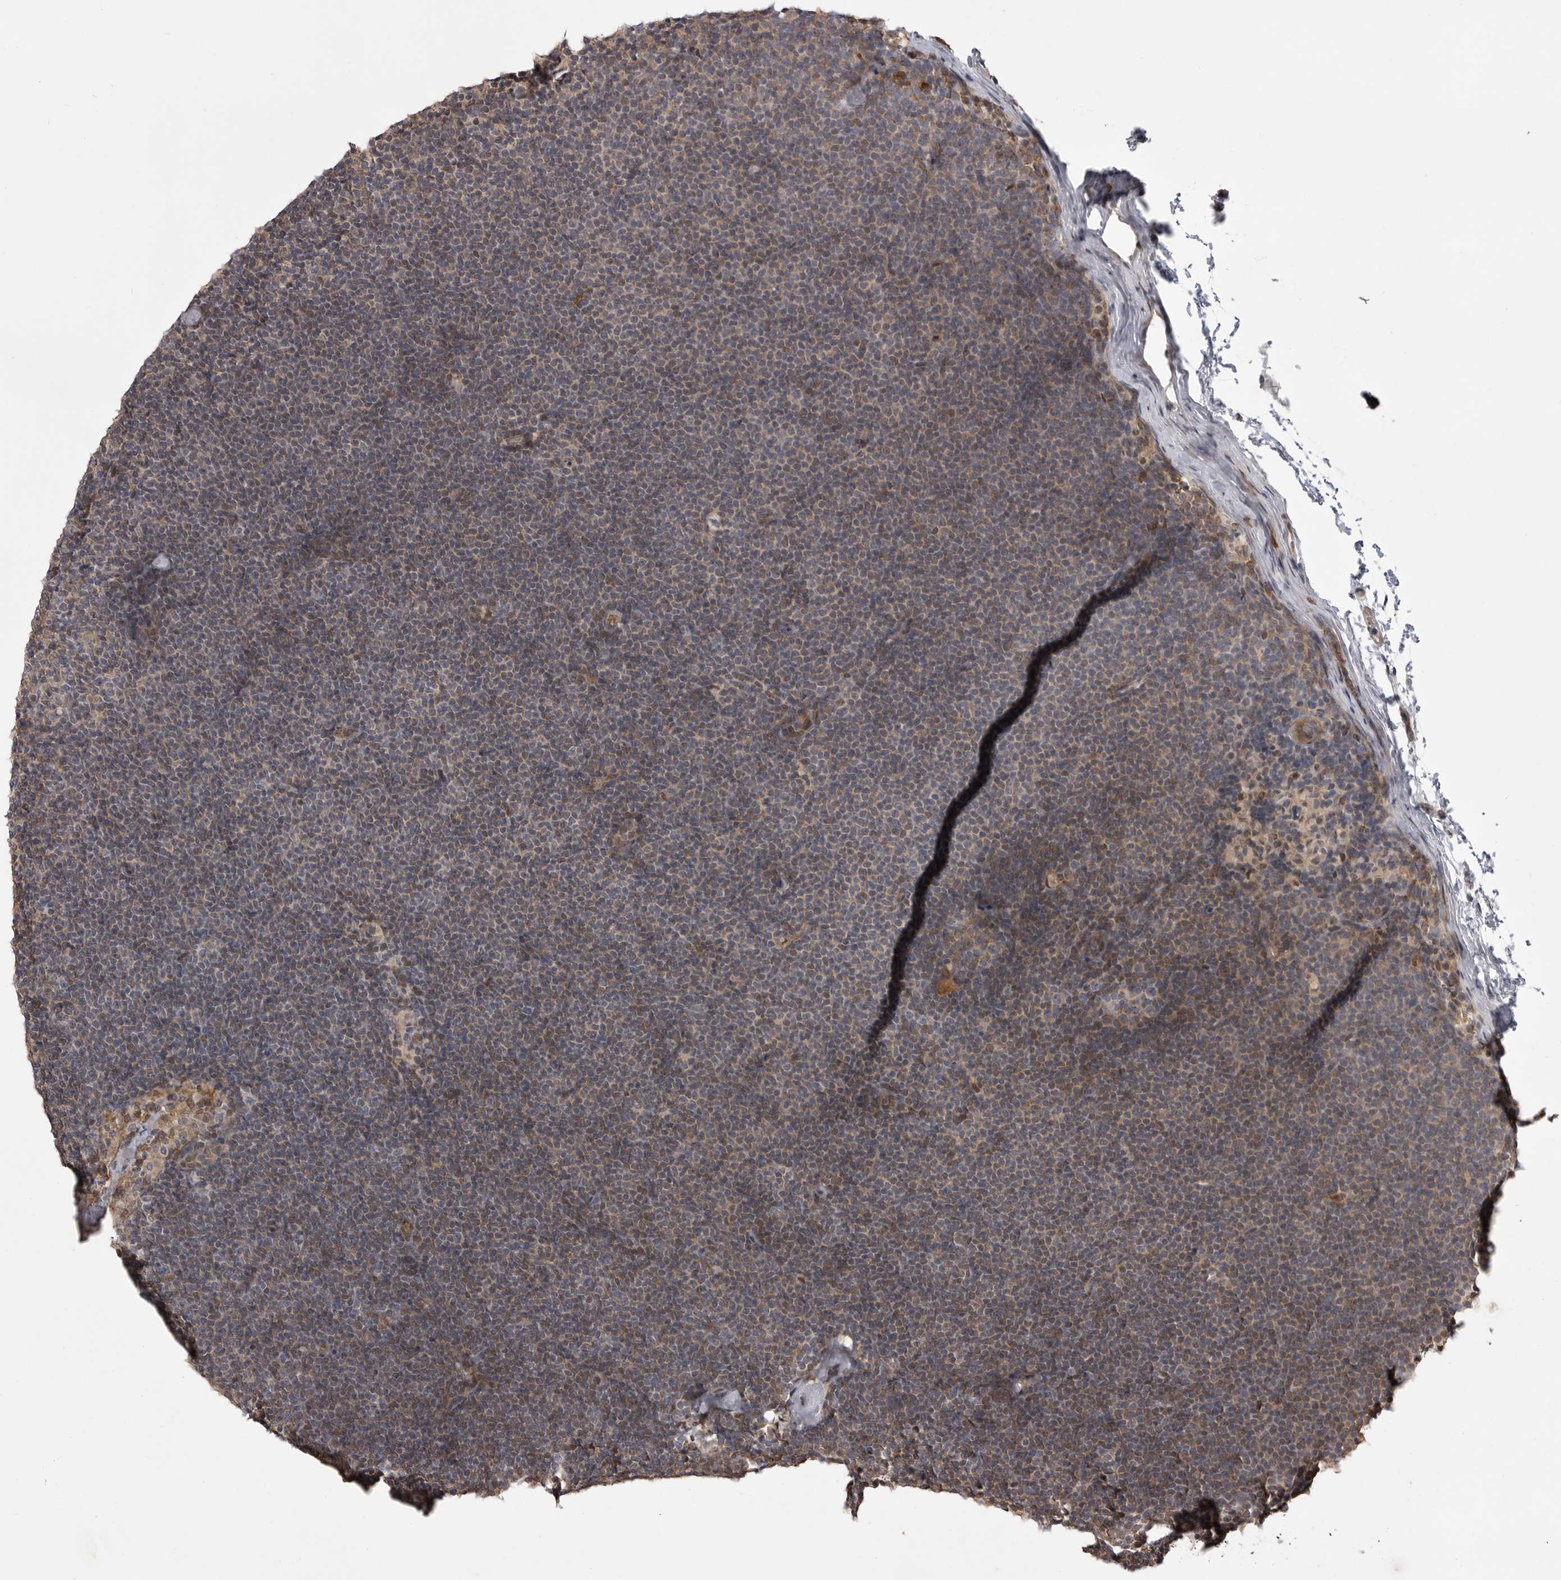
{"staining": {"intensity": "negative", "quantity": "none", "location": "none"}, "tissue": "lymphoma", "cell_type": "Tumor cells", "image_type": "cancer", "snomed": [{"axis": "morphology", "description": "Malignant lymphoma, non-Hodgkin's type, Low grade"}, {"axis": "topography", "description": "Lymph node"}], "caption": "Immunohistochemical staining of lymphoma reveals no significant expression in tumor cells. (Immunohistochemistry, brightfield microscopy, high magnification).", "gene": "SNX16", "patient": {"sex": "female", "age": 53}}